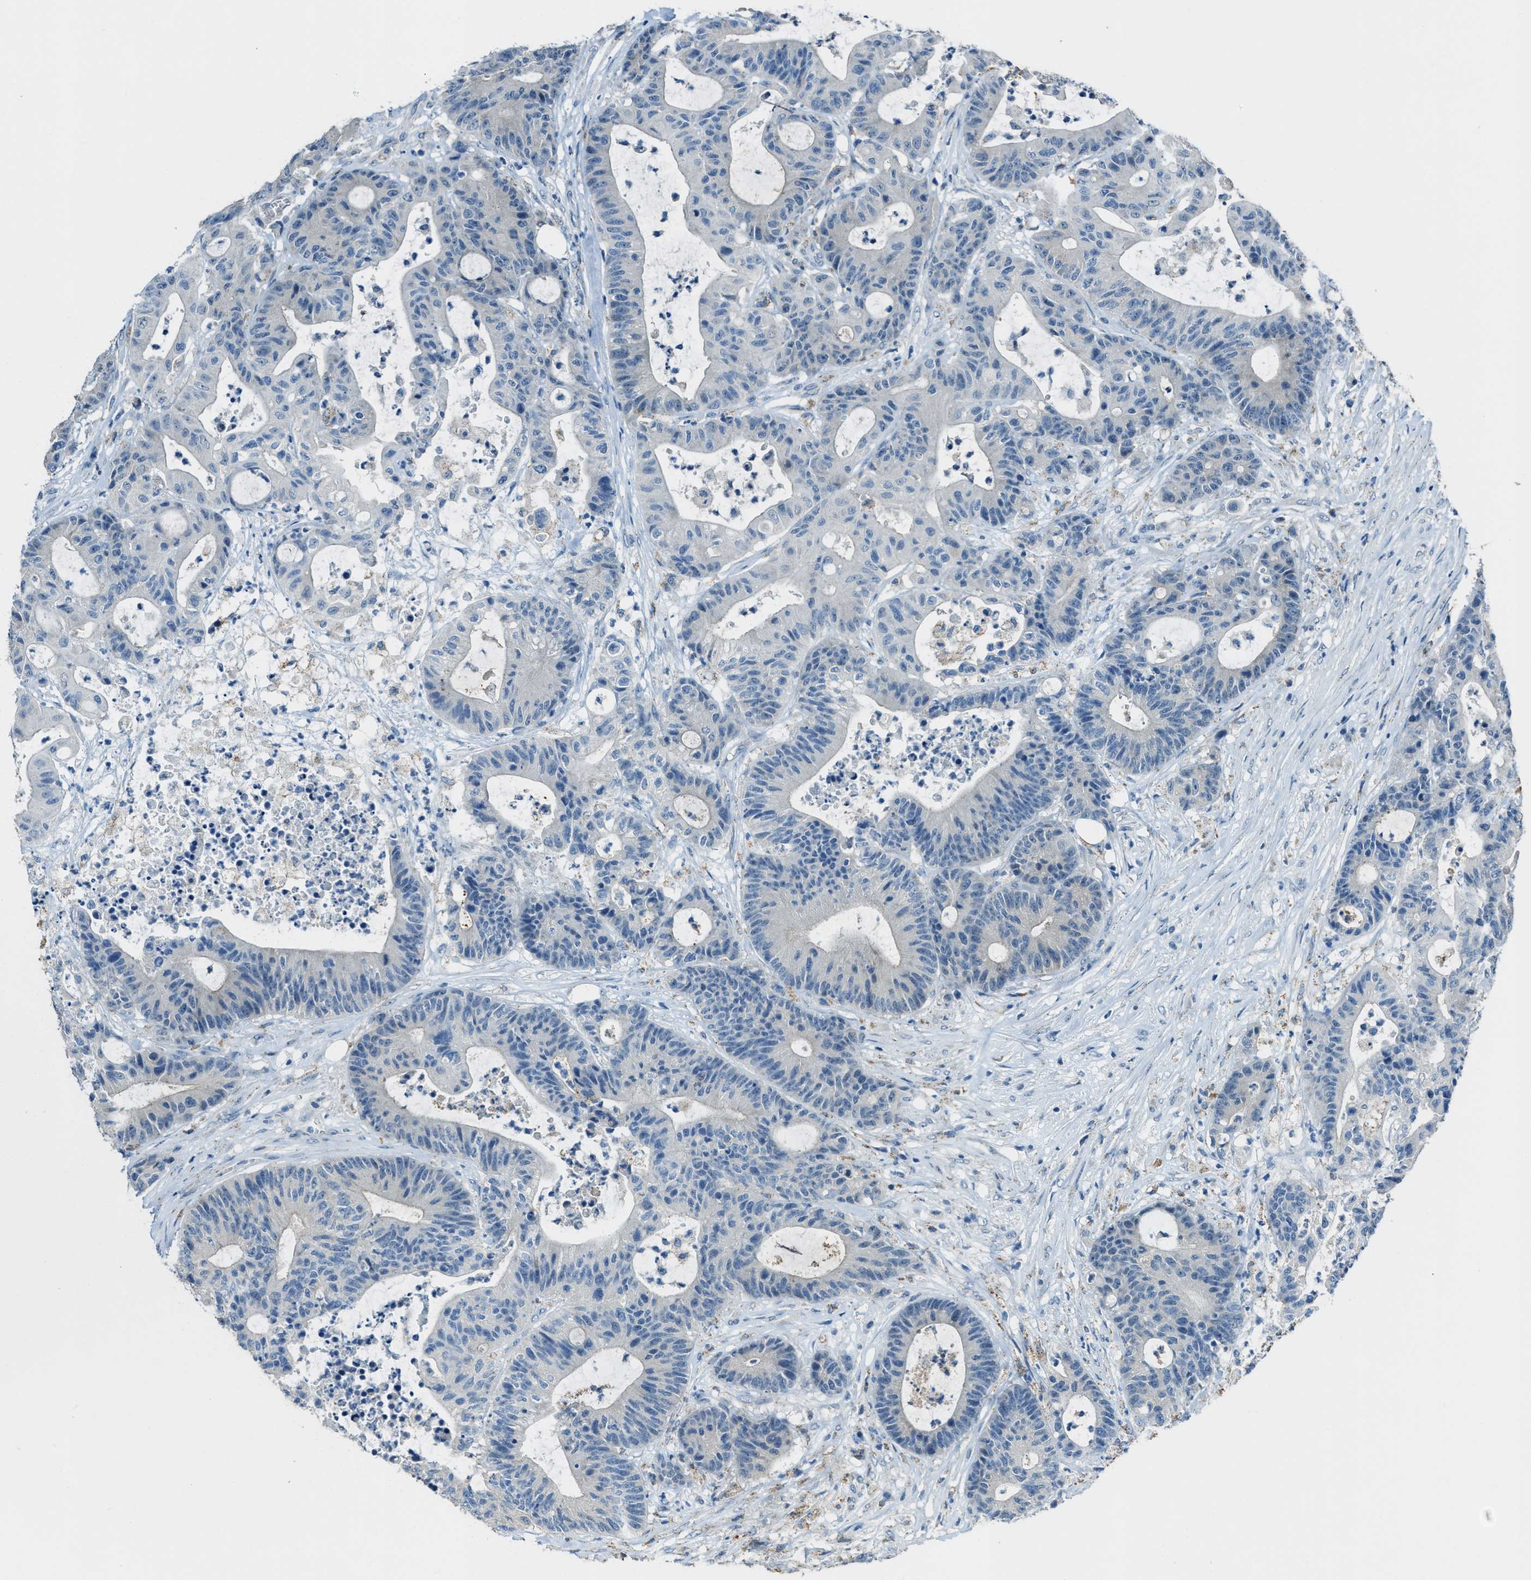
{"staining": {"intensity": "negative", "quantity": "none", "location": "none"}, "tissue": "colorectal cancer", "cell_type": "Tumor cells", "image_type": "cancer", "snomed": [{"axis": "morphology", "description": "Adenocarcinoma, NOS"}, {"axis": "topography", "description": "Colon"}], "caption": "Tumor cells show no significant protein staining in colorectal adenocarcinoma.", "gene": "CDON", "patient": {"sex": "female", "age": 84}}